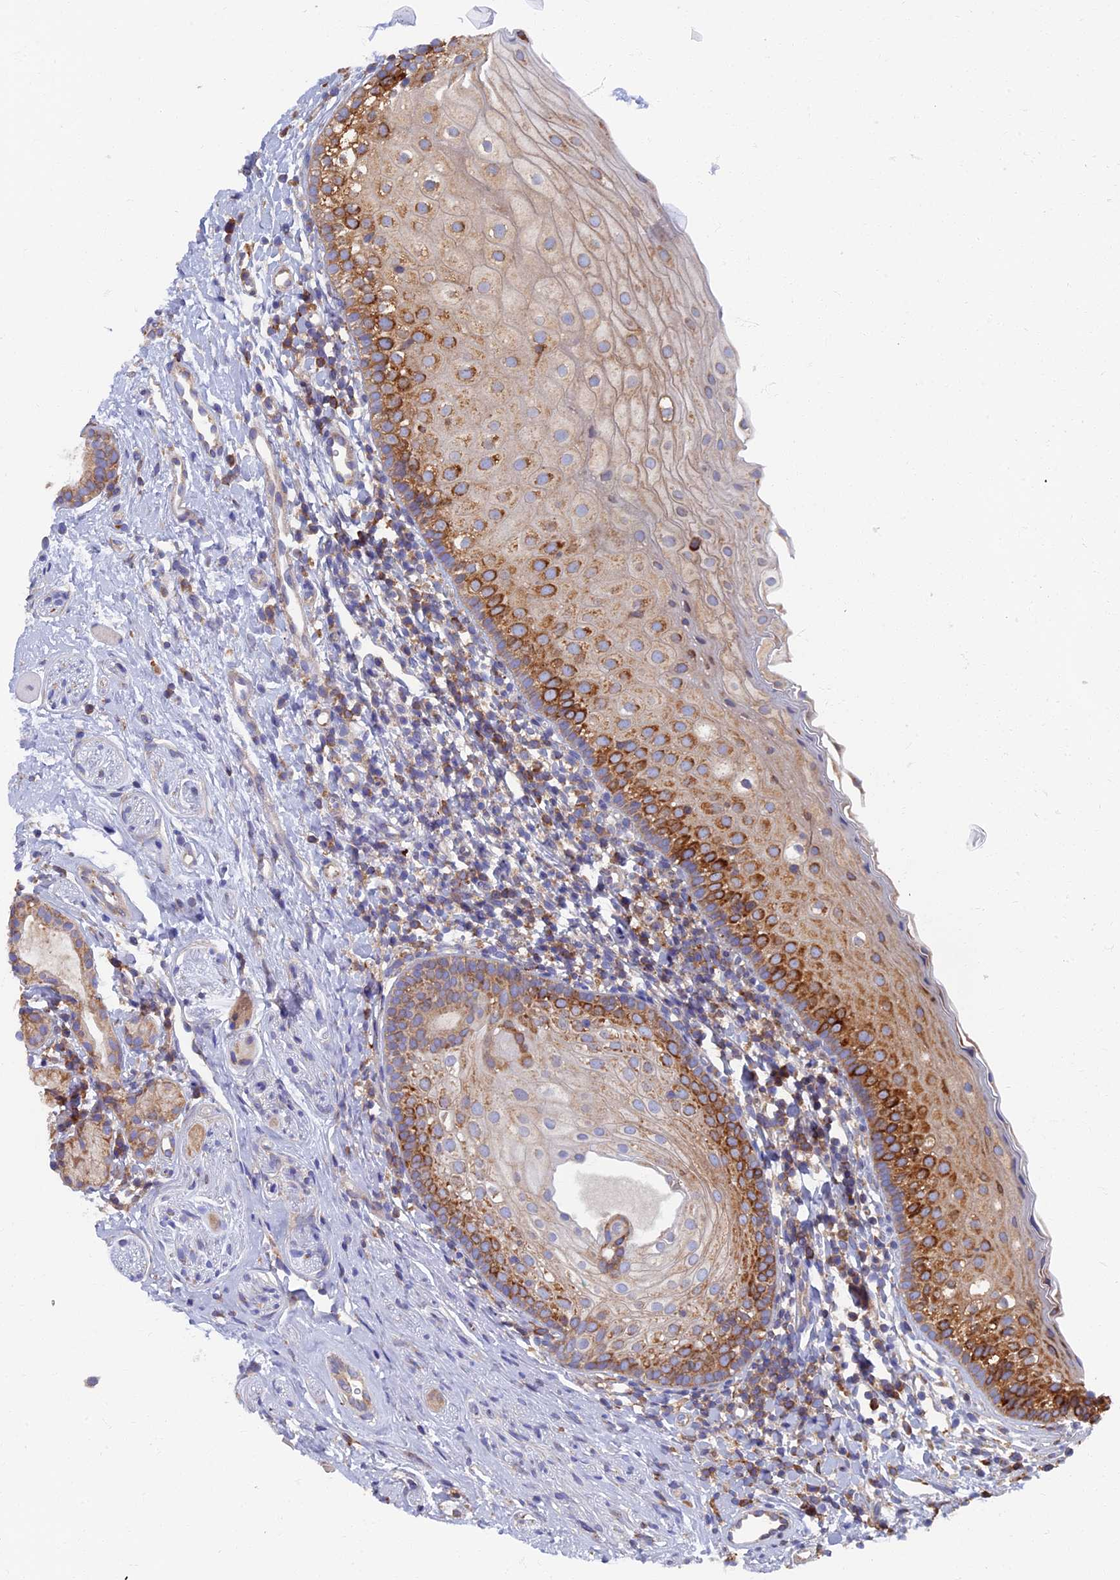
{"staining": {"intensity": "strong", "quantity": "25%-75%", "location": "cytoplasmic/membranous"}, "tissue": "oral mucosa", "cell_type": "Squamous epithelial cells", "image_type": "normal", "snomed": [{"axis": "morphology", "description": "Normal tissue, NOS"}, {"axis": "topography", "description": "Oral tissue"}], "caption": "Squamous epithelial cells reveal strong cytoplasmic/membranous positivity in about 25%-75% of cells in unremarkable oral mucosa. The staining is performed using DAB (3,3'-diaminobenzidine) brown chromogen to label protein expression. The nuclei are counter-stained blue using hematoxylin.", "gene": "YBX1", "patient": {"sex": "male", "age": 46}}